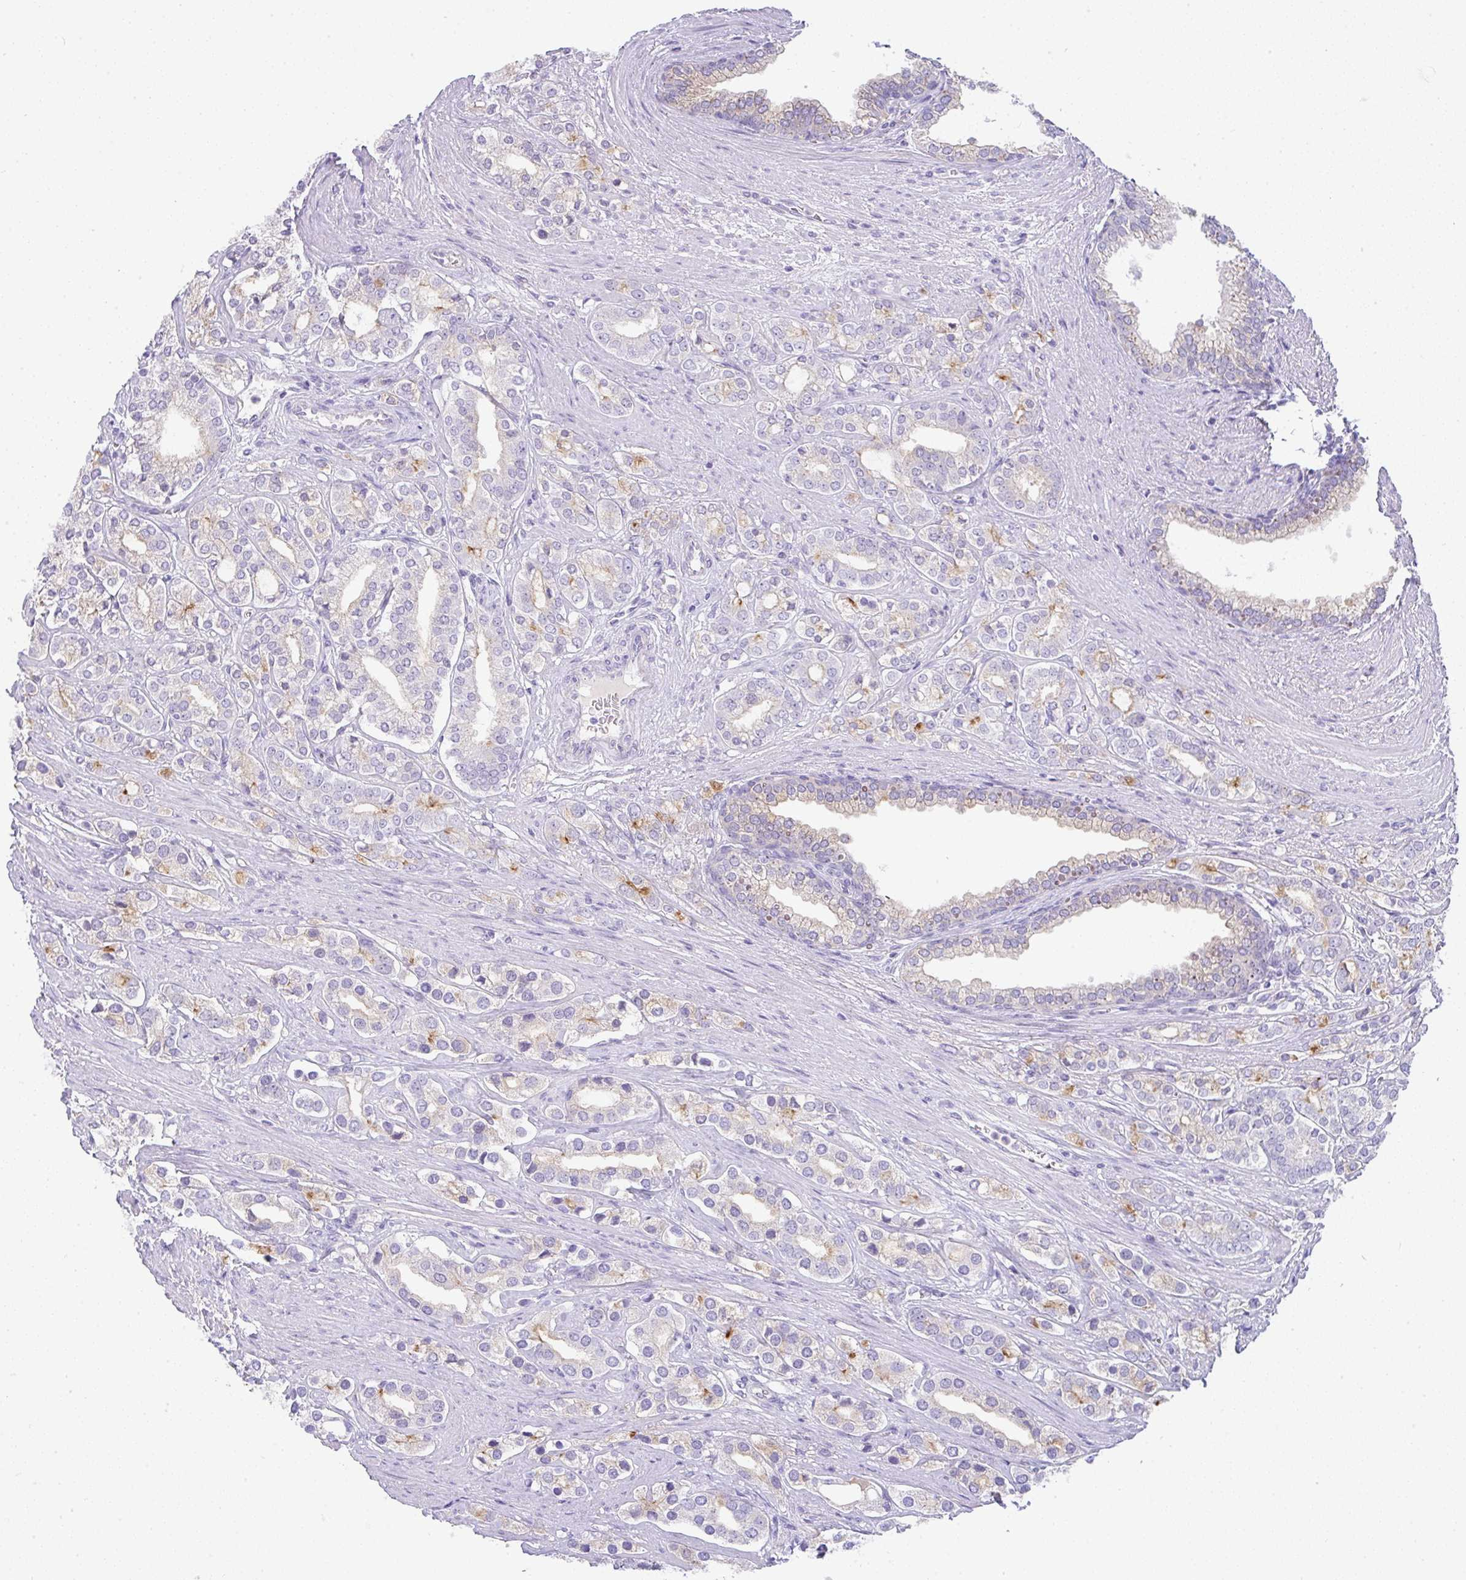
{"staining": {"intensity": "moderate", "quantity": "<25%", "location": "cytoplasmic/membranous"}, "tissue": "prostate cancer", "cell_type": "Tumor cells", "image_type": "cancer", "snomed": [{"axis": "morphology", "description": "Adenocarcinoma, High grade"}, {"axis": "topography", "description": "Prostate"}], "caption": "High-grade adenocarcinoma (prostate) stained with immunohistochemistry (IHC) exhibits moderate cytoplasmic/membranous expression in approximately <25% of tumor cells. (DAB (3,3'-diaminobenzidine) = brown stain, brightfield microscopy at high magnification).", "gene": "FAM177A1", "patient": {"sex": "male", "age": 58}}